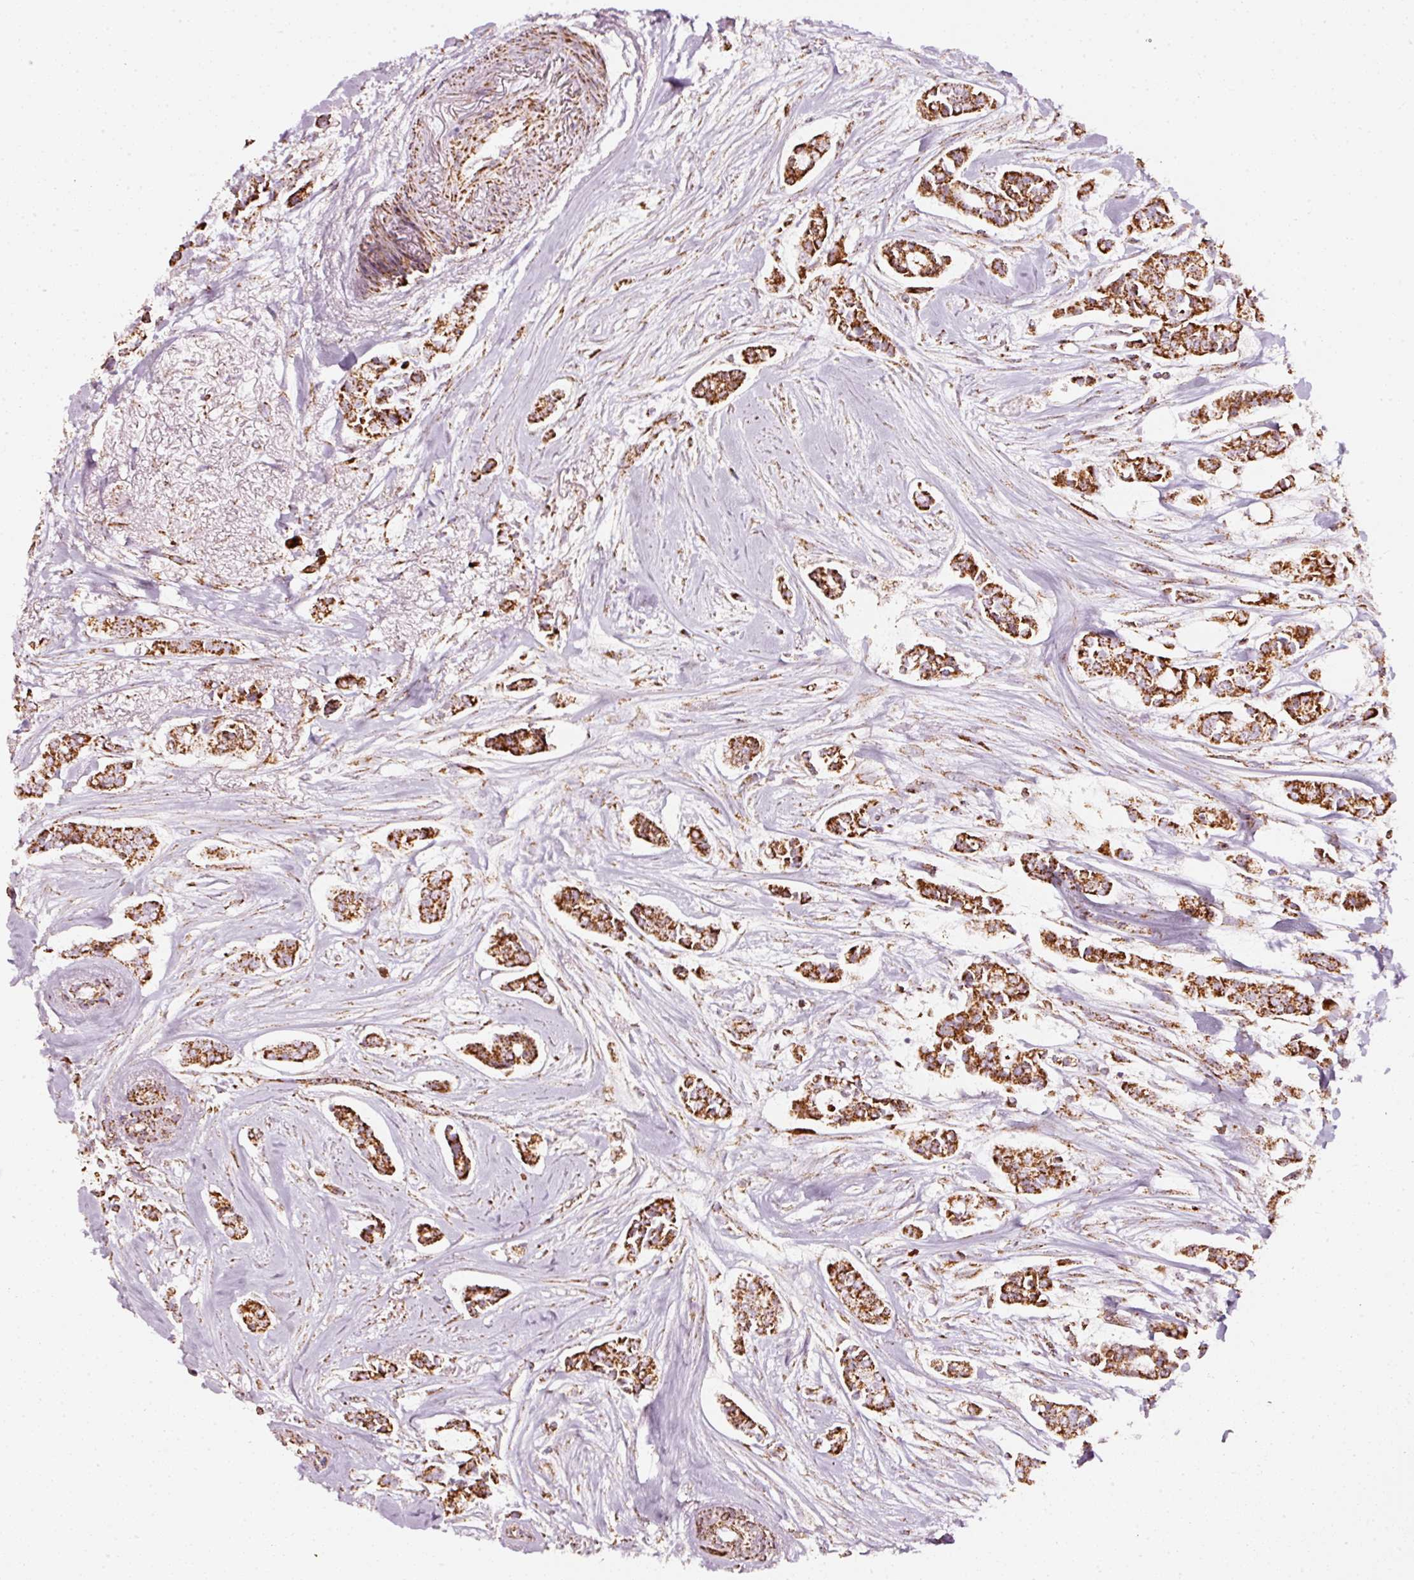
{"staining": {"intensity": "strong", "quantity": ">75%", "location": "cytoplasmic/membranous"}, "tissue": "breast cancer", "cell_type": "Tumor cells", "image_type": "cancer", "snomed": [{"axis": "morphology", "description": "Duct carcinoma"}, {"axis": "topography", "description": "Breast"}], "caption": "A histopathology image of human breast cancer (intraductal carcinoma) stained for a protein shows strong cytoplasmic/membranous brown staining in tumor cells. Immunohistochemistry (ihc) stains the protein of interest in brown and the nuclei are stained blue.", "gene": "UQCRC1", "patient": {"sex": "female", "age": 84}}